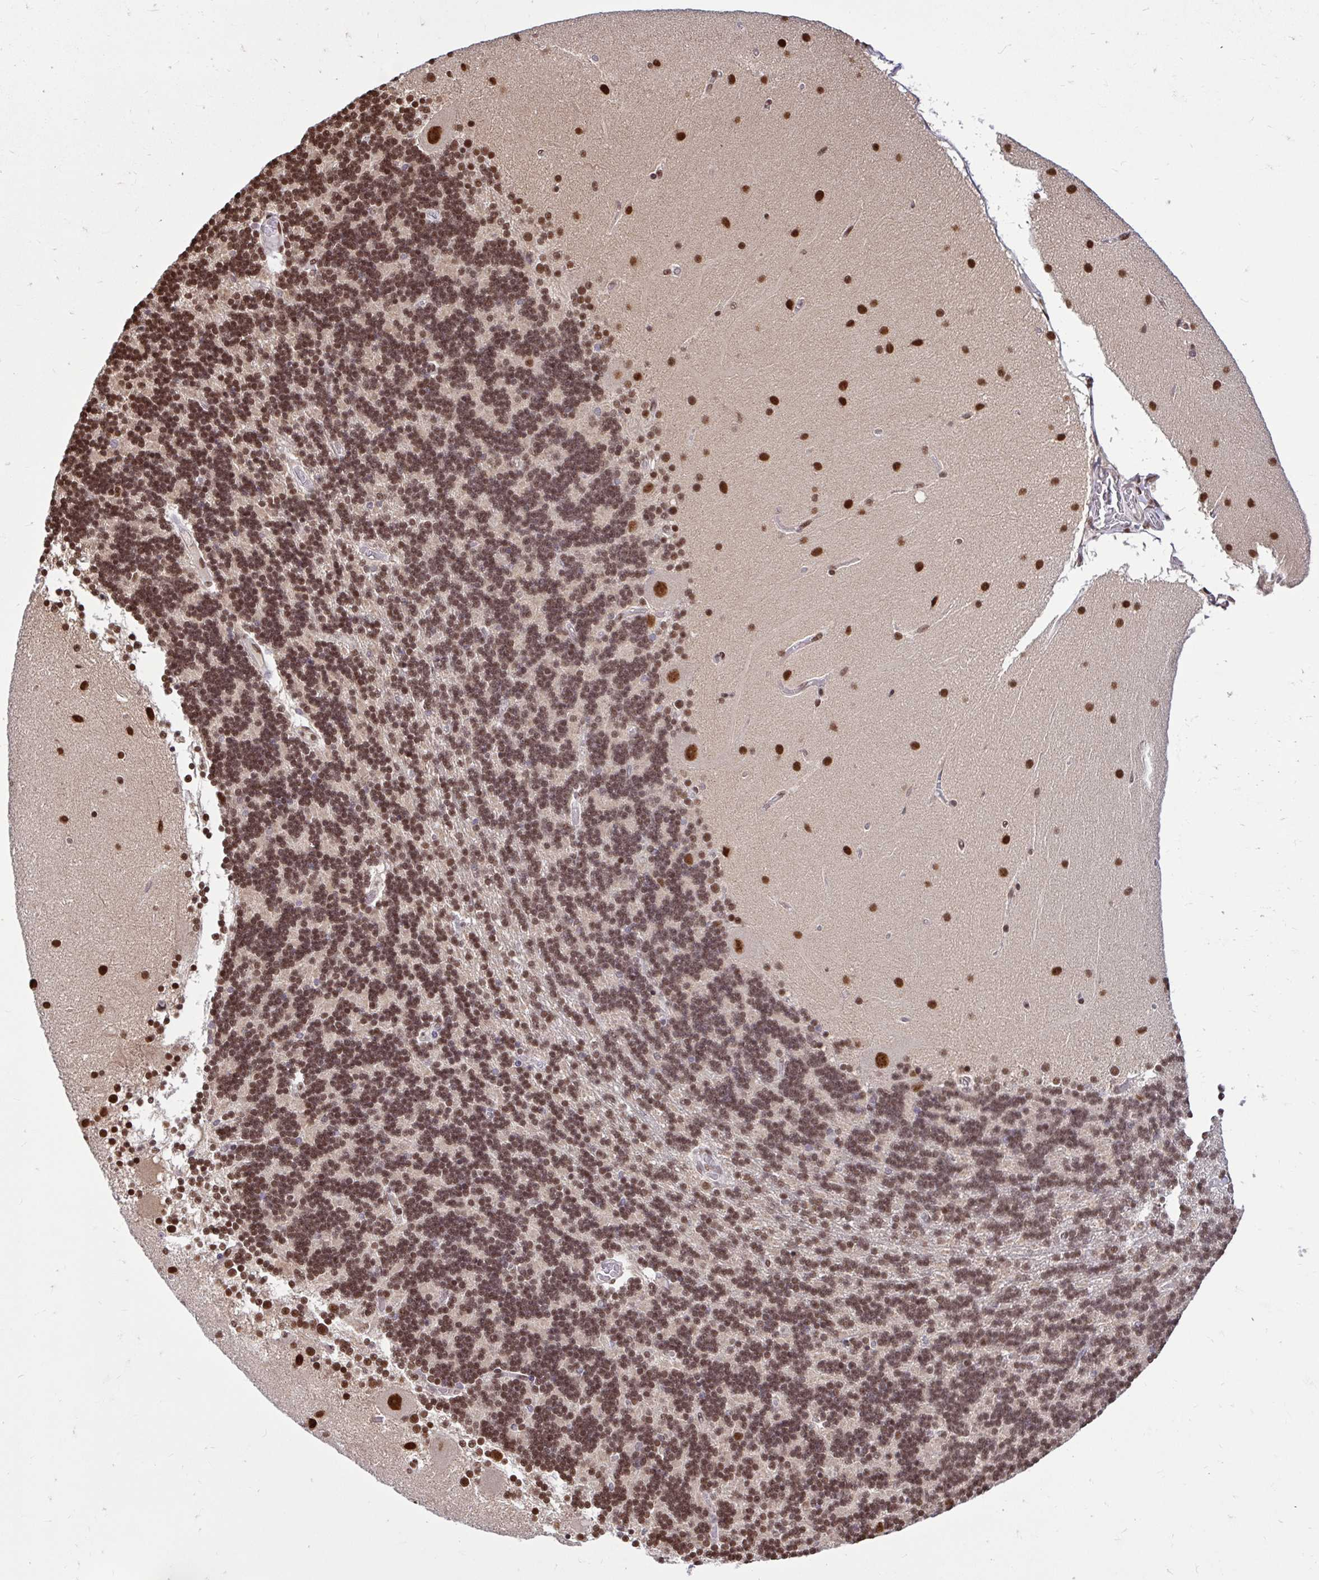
{"staining": {"intensity": "moderate", "quantity": ">75%", "location": "nuclear"}, "tissue": "cerebellum", "cell_type": "Cells in granular layer", "image_type": "normal", "snomed": [{"axis": "morphology", "description": "Normal tissue, NOS"}, {"axis": "topography", "description": "Cerebellum"}], "caption": "A photomicrograph showing moderate nuclear expression in about >75% of cells in granular layer in normal cerebellum, as visualized by brown immunohistochemical staining.", "gene": "ABCA9", "patient": {"sex": "female", "age": 54}}